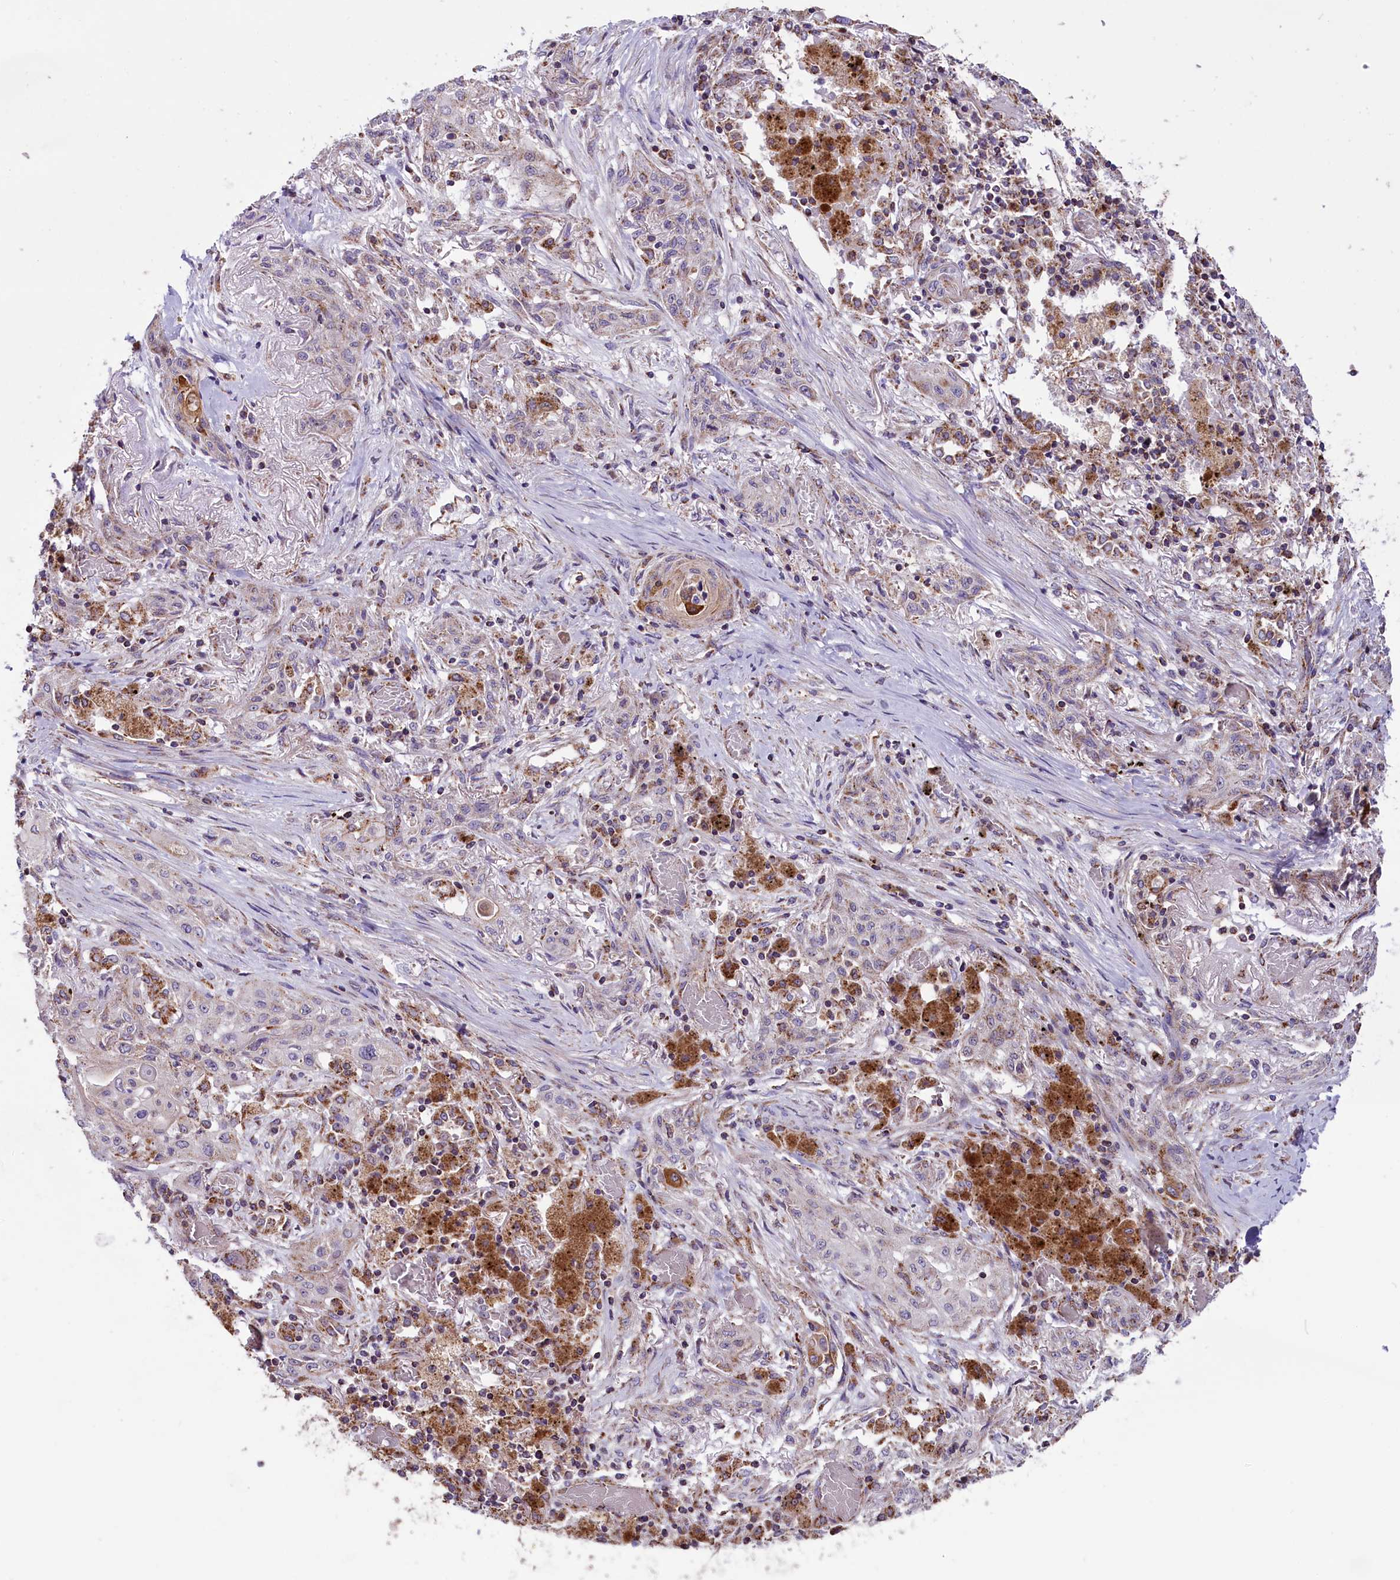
{"staining": {"intensity": "weak", "quantity": "<25%", "location": "cytoplasmic/membranous"}, "tissue": "lung cancer", "cell_type": "Tumor cells", "image_type": "cancer", "snomed": [{"axis": "morphology", "description": "Squamous cell carcinoma, NOS"}, {"axis": "topography", "description": "Lung"}], "caption": "Squamous cell carcinoma (lung) was stained to show a protein in brown. There is no significant positivity in tumor cells.", "gene": "GLRX5", "patient": {"sex": "female", "age": 47}}